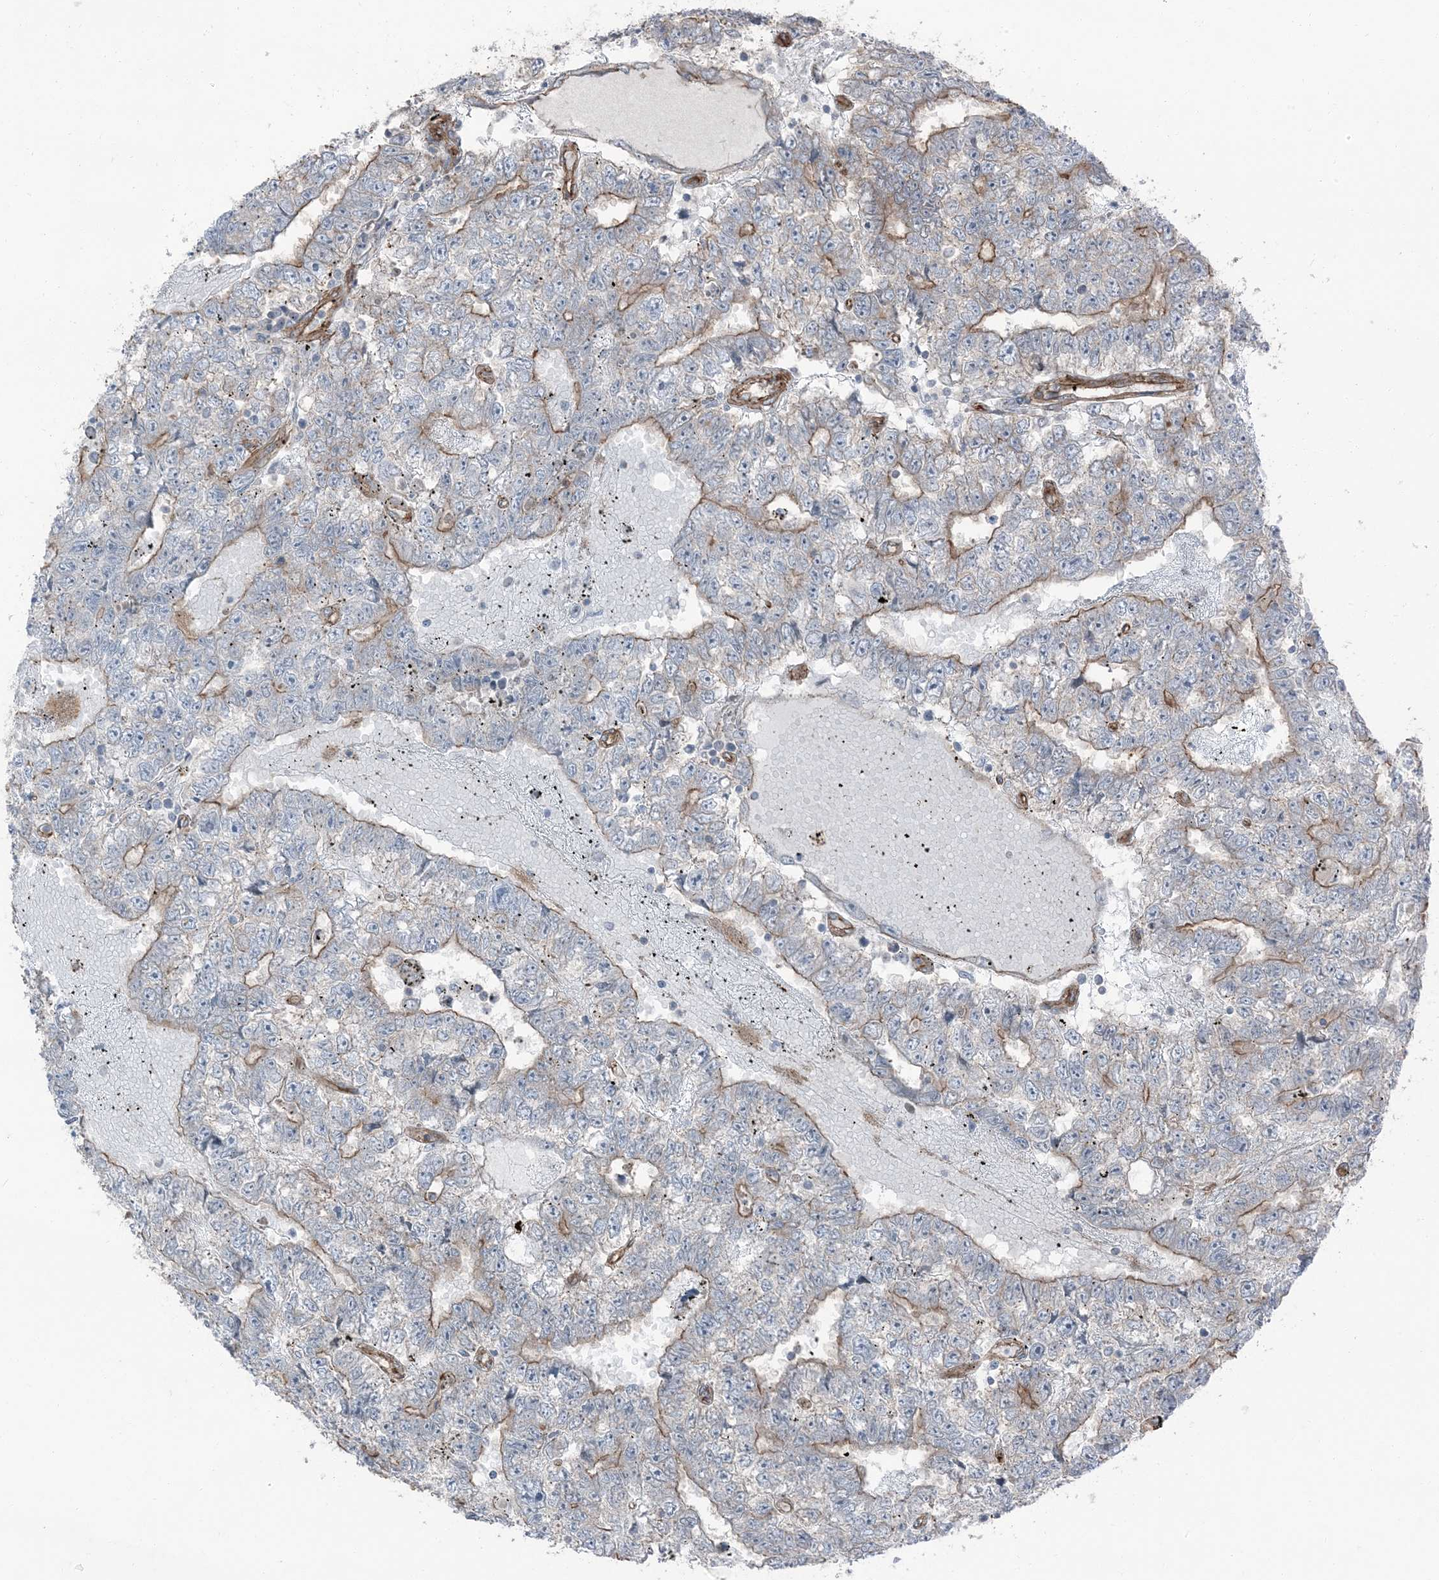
{"staining": {"intensity": "moderate", "quantity": "<25%", "location": "cytoplasmic/membranous"}, "tissue": "testis cancer", "cell_type": "Tumor cells", "image_type": "cancer", "snomed": [{"axis": "morphology", "description": "Carcinoma, Embryonal, NOS"}, {"axis": "topography", "description": "Testis"}], "caption": "A brown stain highlights moderate cytoplasmic/membranous expression of a protein in testis embryonal carcinoma tumor cells.", "gene": "ZFP90", "patient": {"sex": "male", "age": 25}}